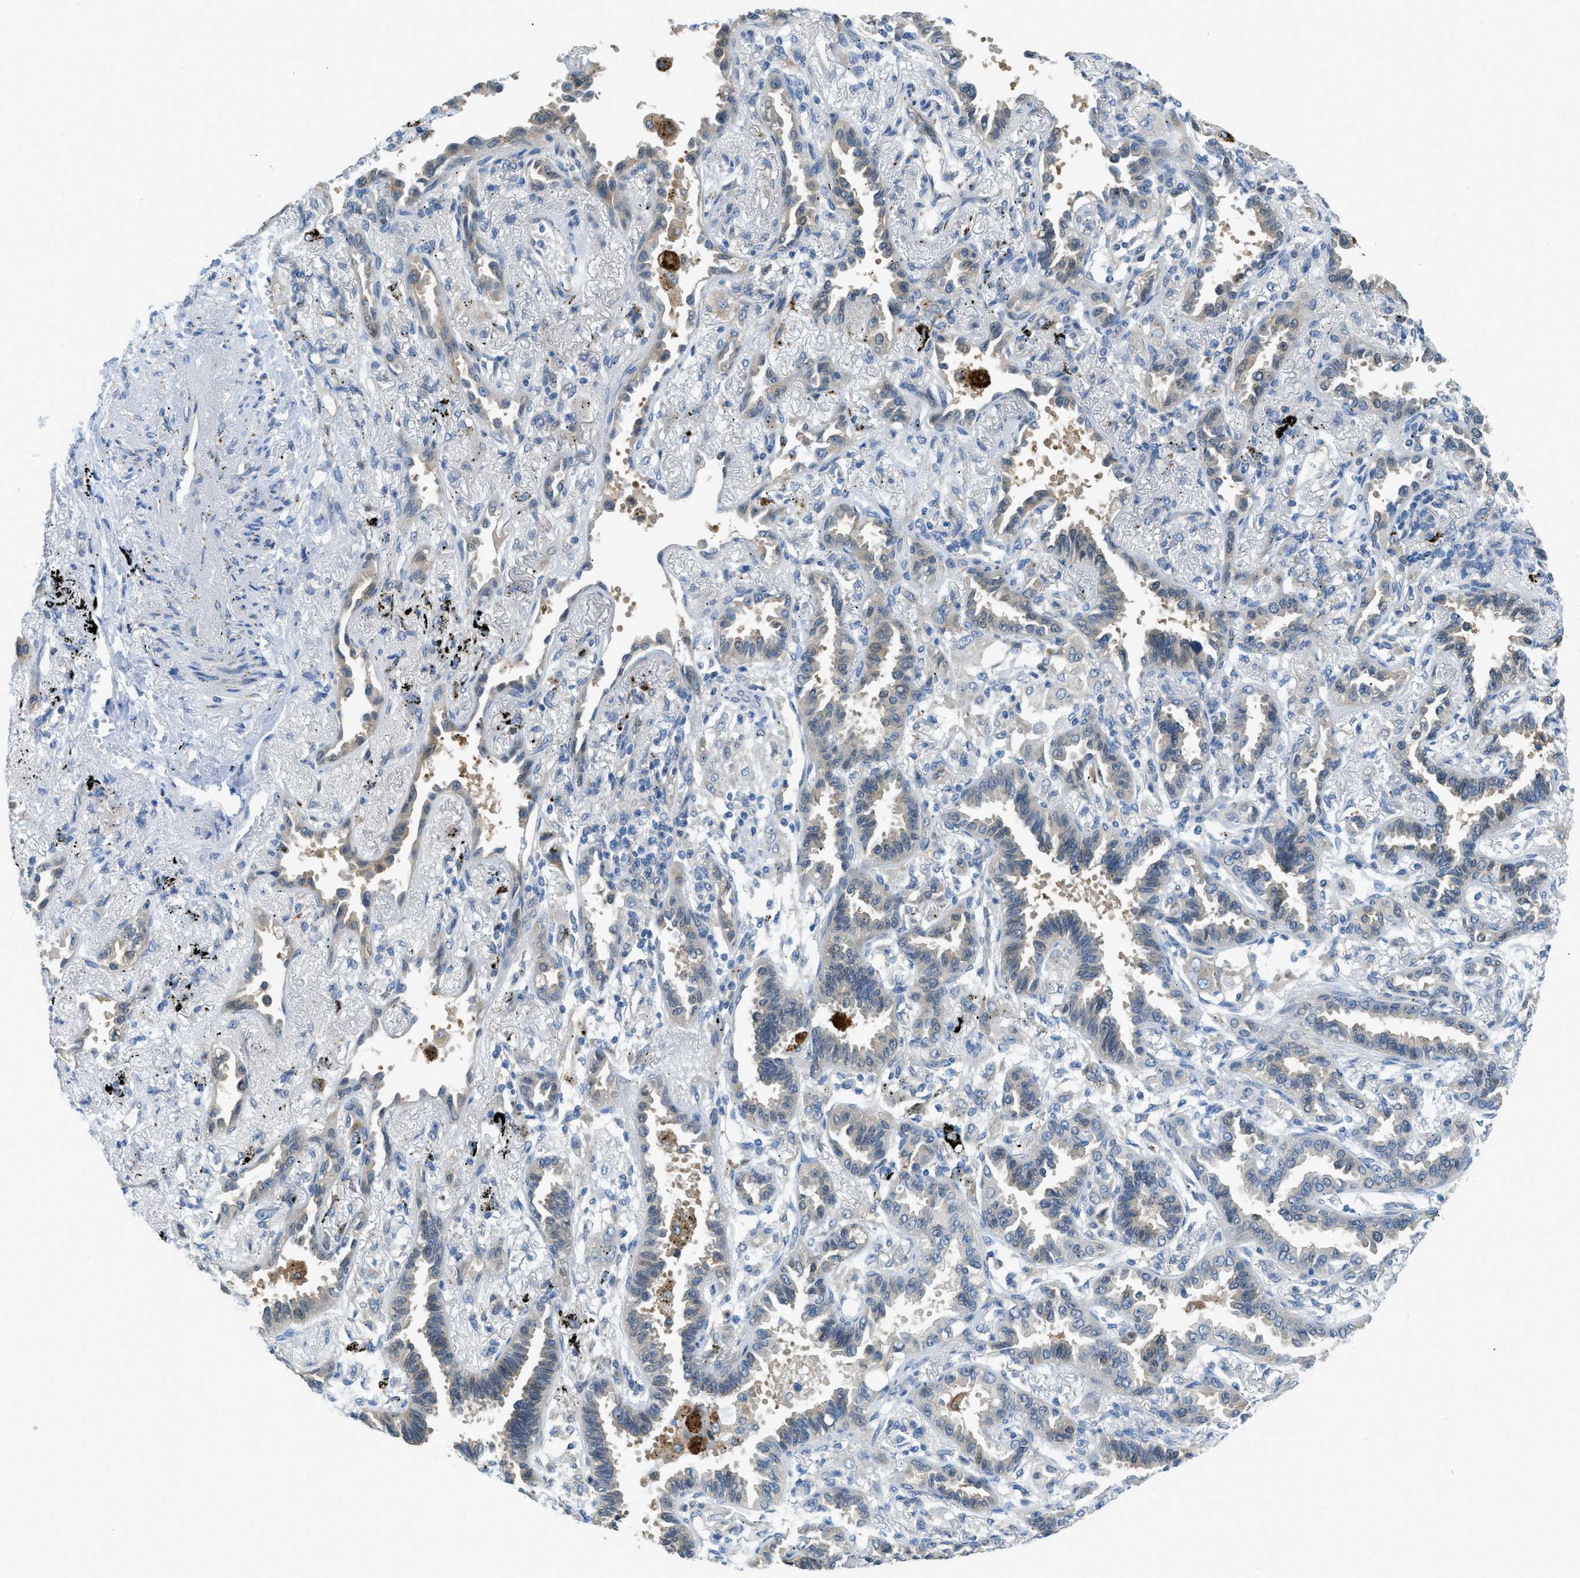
{"staining": {"intensity": "negative", "quantity": "none", "location": "none"}, "tissue": "lung cancer", "cell_type": "Tumor cells", "image_type": "cancer", "snomed": [{"axis": "morphology", "description": "Adenocarcinoma, NOS"}, {"axis": "topography", "description": "Lung"}], "caption": "Immunohistochemistry image of neoplastic tissue: human lung cancer (adenocarcinoma) stained with DAB exhibits no significant protein staining in tumor cells.", "gene": "NME8", "patient": {"sex": "male", "age": 59}}